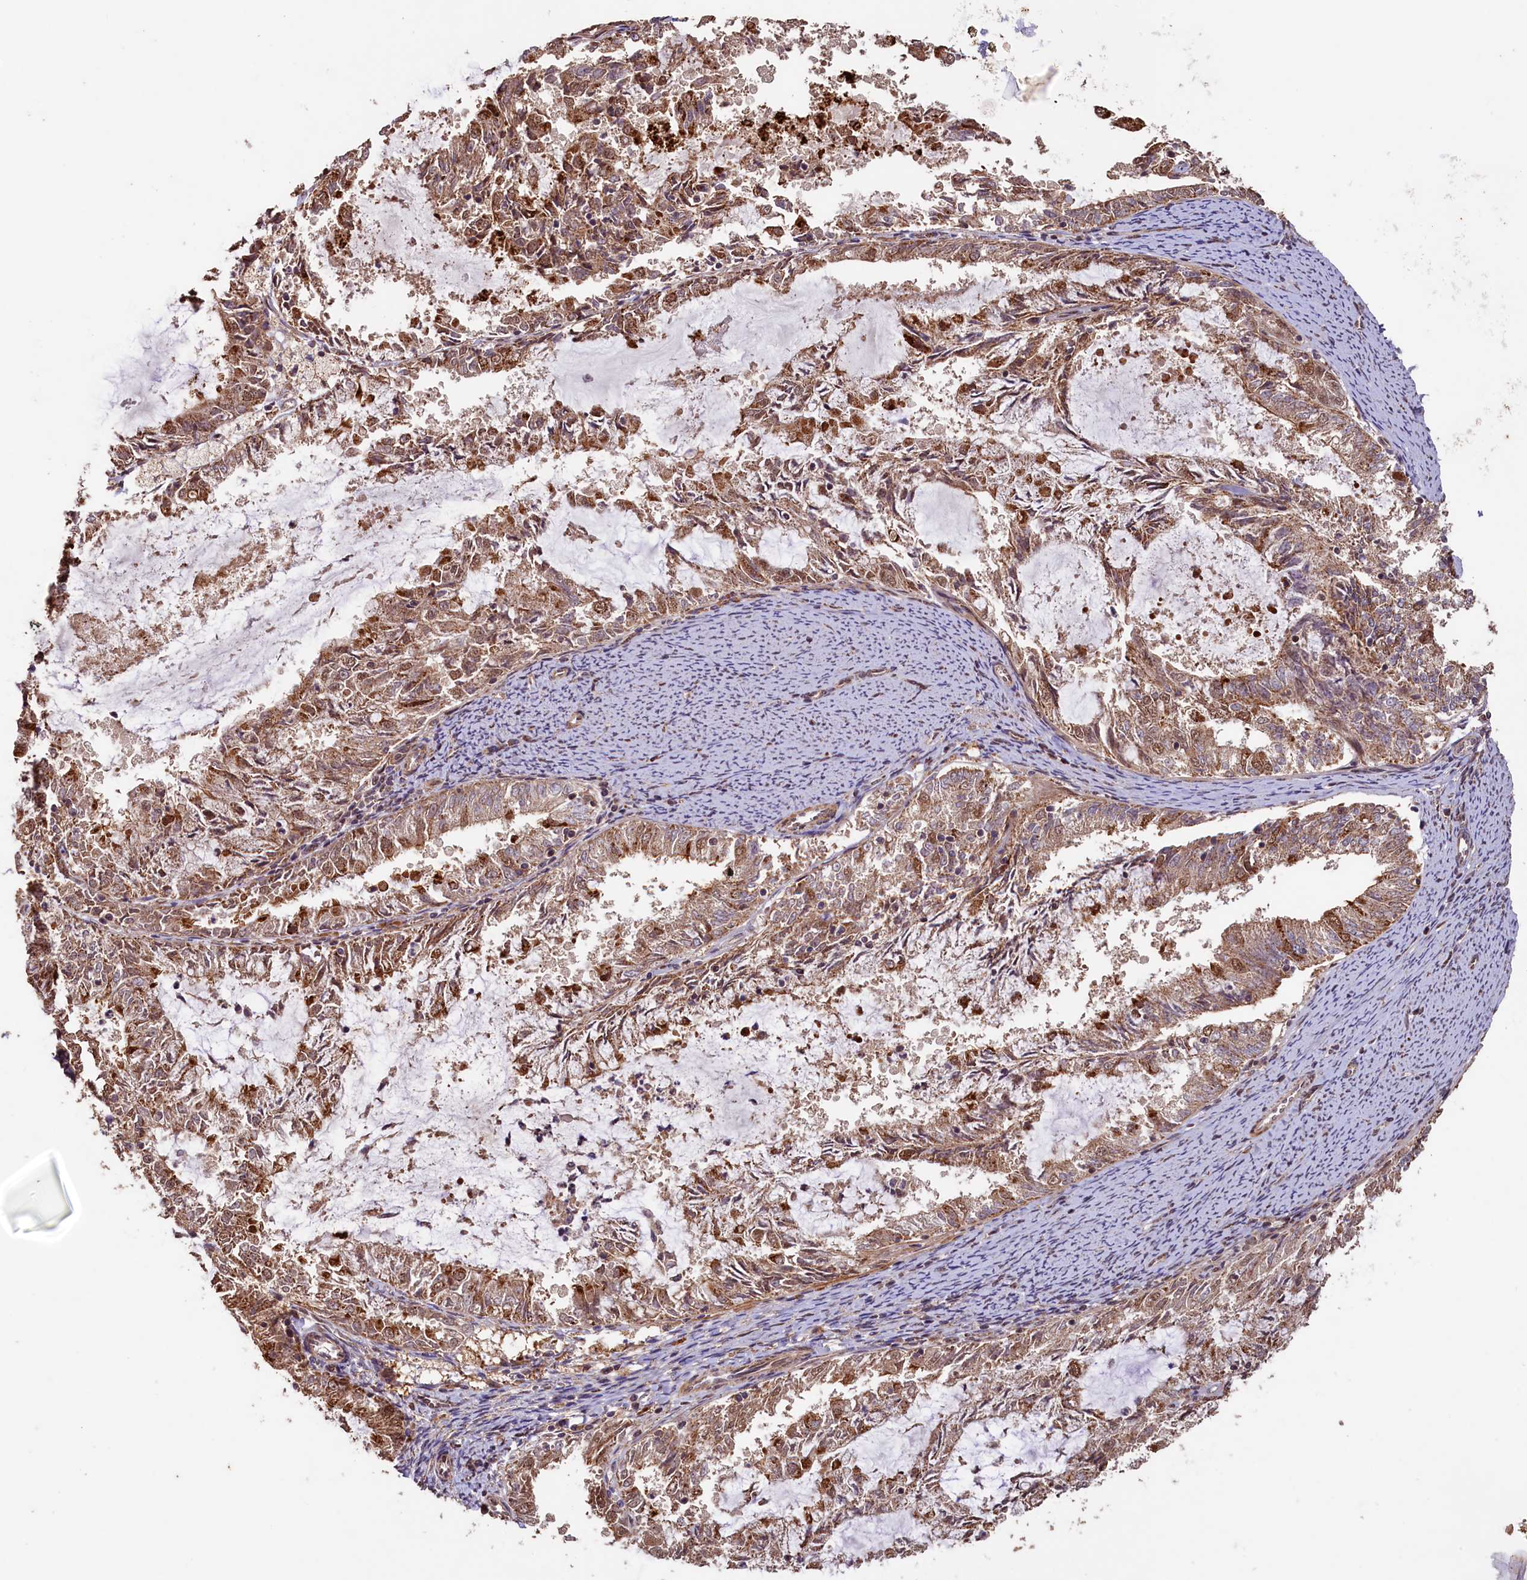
{"staining": {"intensity": "moderate", "quantity": ">75%", "location": "cytoplasmic/membranous,nuclear"}, "tissue": "endometrial cancer", "cell_type": "Tumor cells", "image_type": "cancer", "snomed": [{"axis": "morphology", "description": "Adenocarcinoma, NOS"}, {"axis": "topography", "description": "Endometrium"}], "caption": "An immunohistochemistry image of neoplastic tissue is shown. Protein staining in brown highlights moderate cytoplasmic/membranous and nuclear positivity in endometrial cancer within tumor cells. The staining is performed using DAB (3,3'-diaminobenzidine) brown chromogen to label protein expression. The nuclei are counter-stained blue using hematoxylin.", "gene": "SHPRH", "patient": {"sex": "female", "age": 57}}